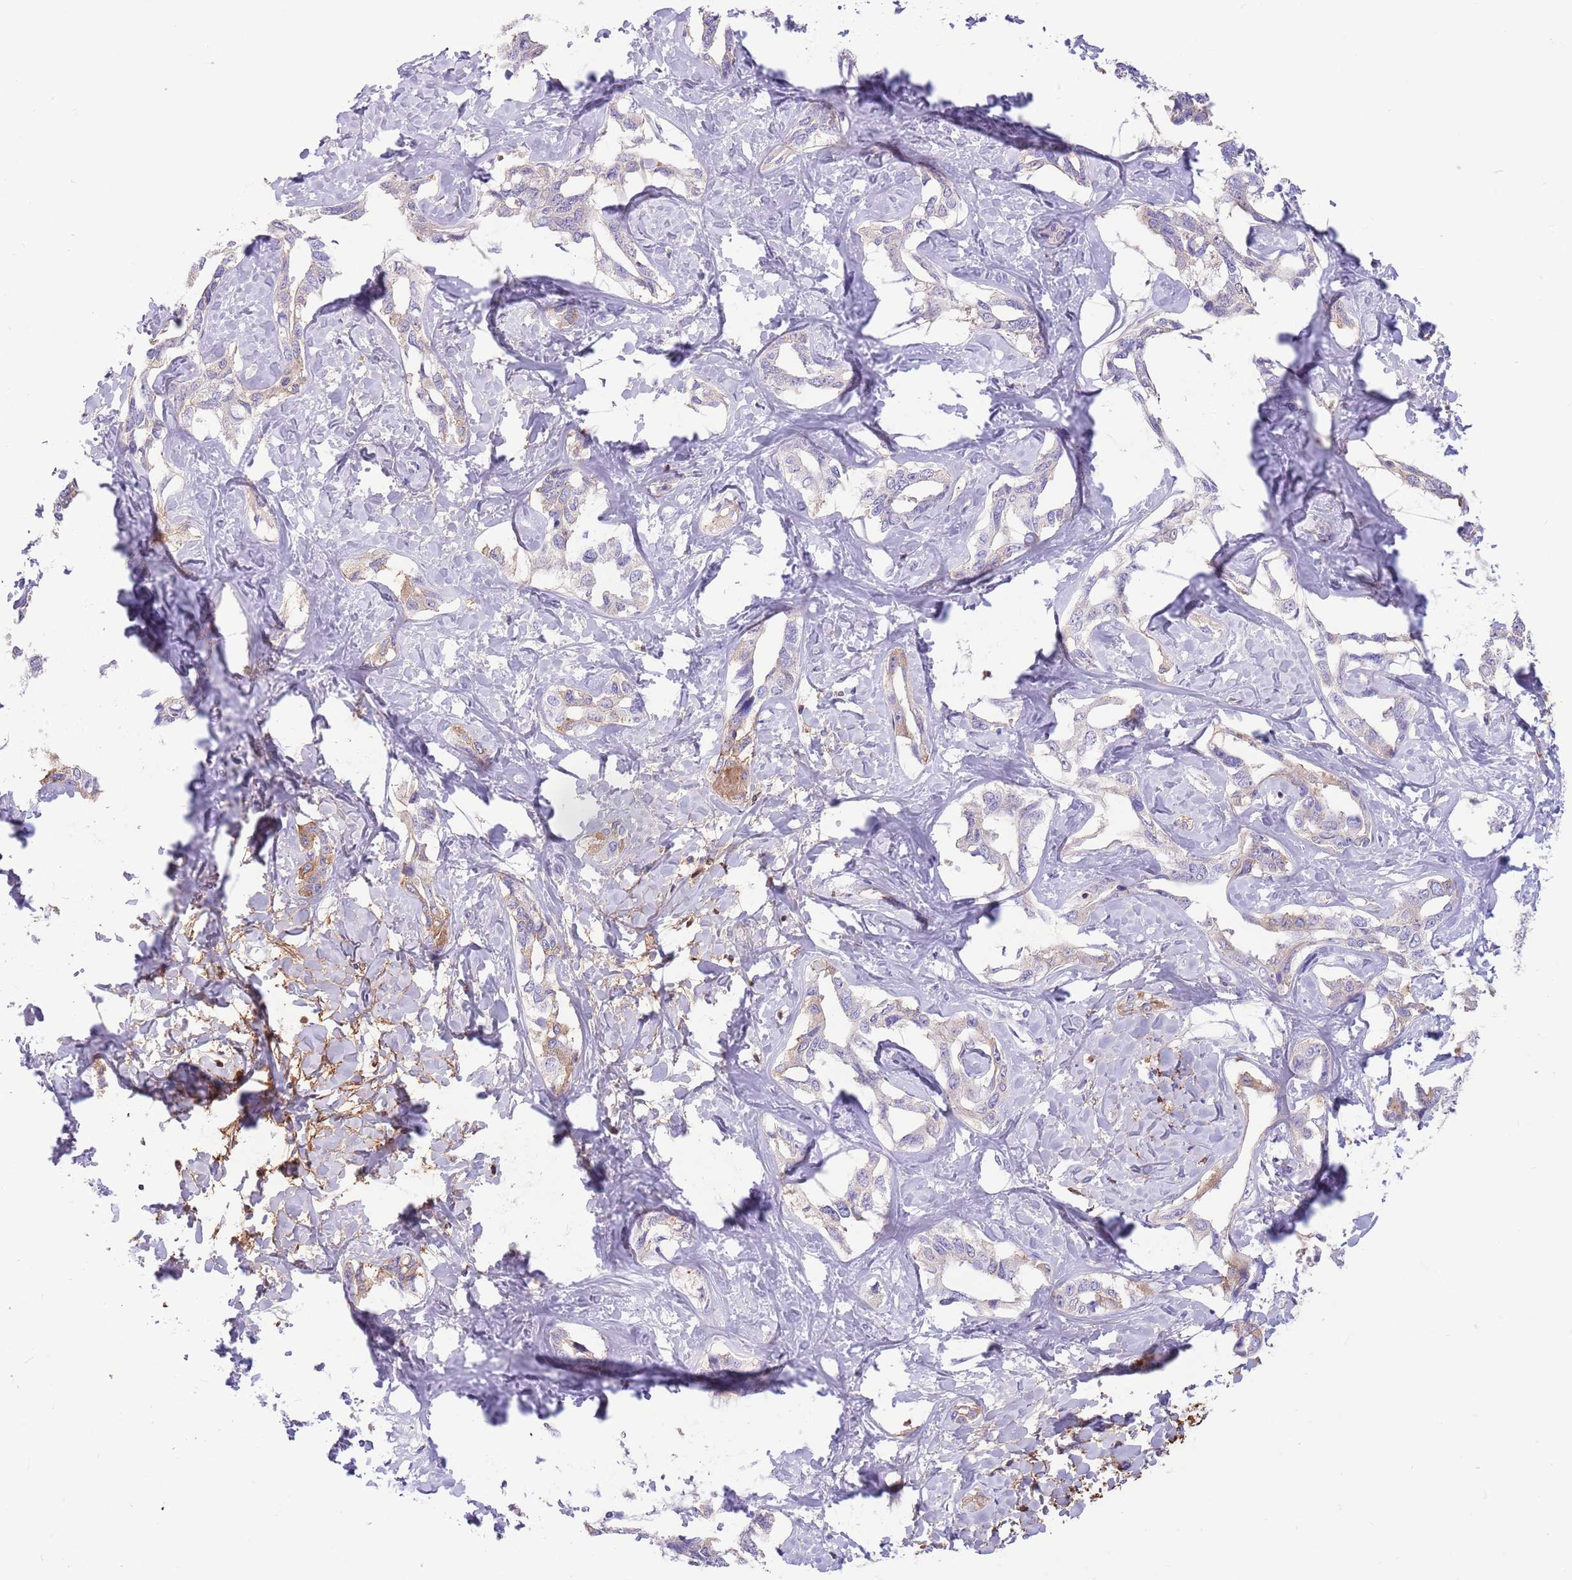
{"staining": {"intensity": "negative", "quantity": "none", "location": "none"}, "tissue": "liver cancer", "cell_type": "Tumor cells", "image_type": "cancer", "snomed": [{"axis": "morphology", "description": "Cholangiocarcinoma"}, {"axis": "topography", "description": "Liver"}], "caption": "Immunohistochemical staining of human liver cancer (cholangiocarcinoma) shows no significant expression in tumor cells. (DAB IHC with hematoxylin counter stain).", "gene": "LEPROTL1", "patient": {"sex": "male", "age": 59}}